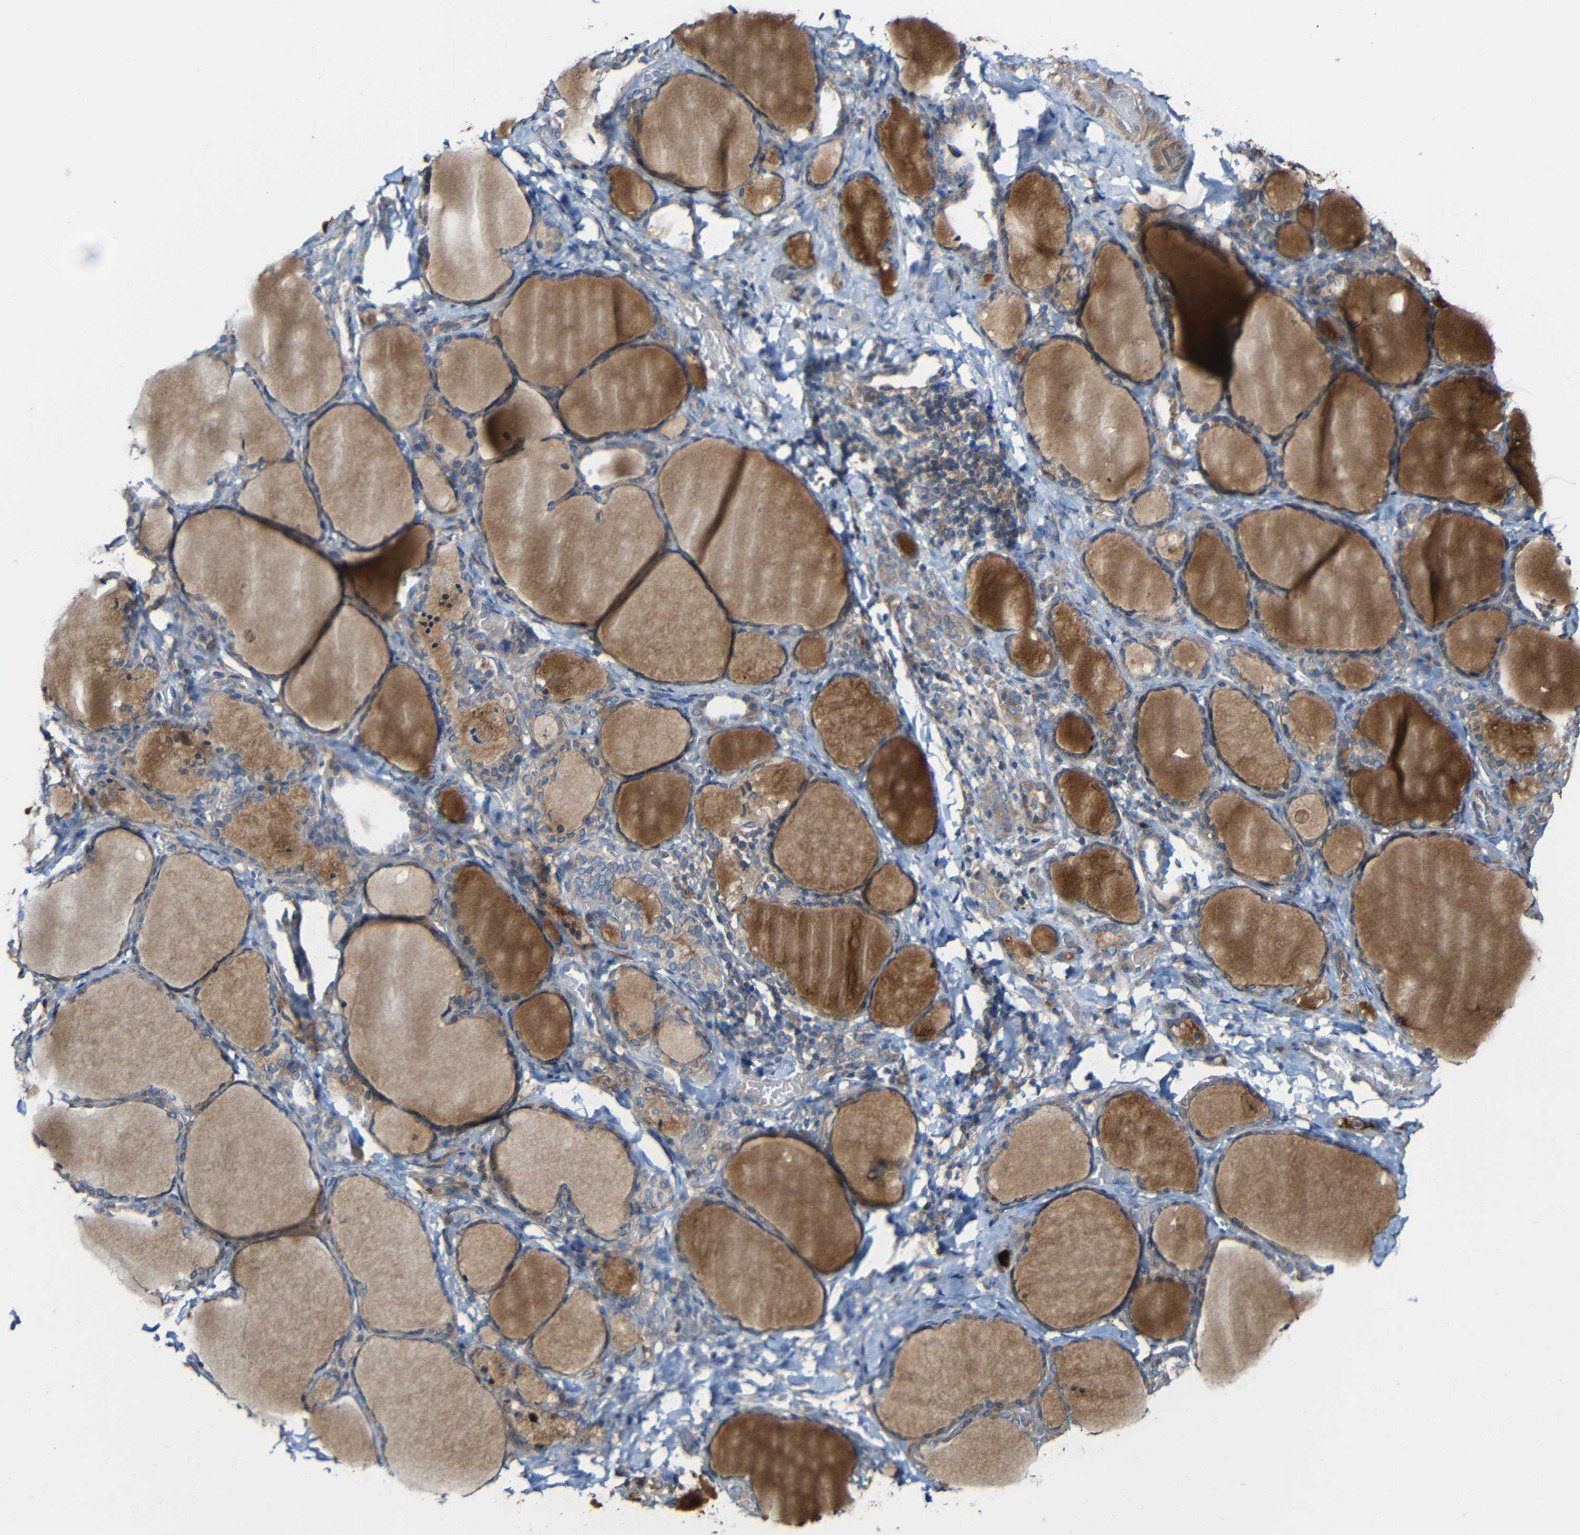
{"staining": {"intensity": "weak", "quantity": "25%-75%", "location": "cytoplasmic/membranous"}, "tissue": "thyroid gland", "cell_type": "Glandular cells", "image_type": "normal", "snomed": [{"axis": "morphology", "description": "Normal tissue, NOS"}, {"axis": "morphology", "description": "Papillary adenocarcinoma, NOS"}, {"axis": "topography", "description": "Thyroid gland"}], "caption": "Protein staining of benign thyroid gland displays weak cytoplasmic/membranous expression in approximately 25%-75% of glandular cells.", "gene": "RHOT2", "patient": {"sex": "female", "age": 30}}